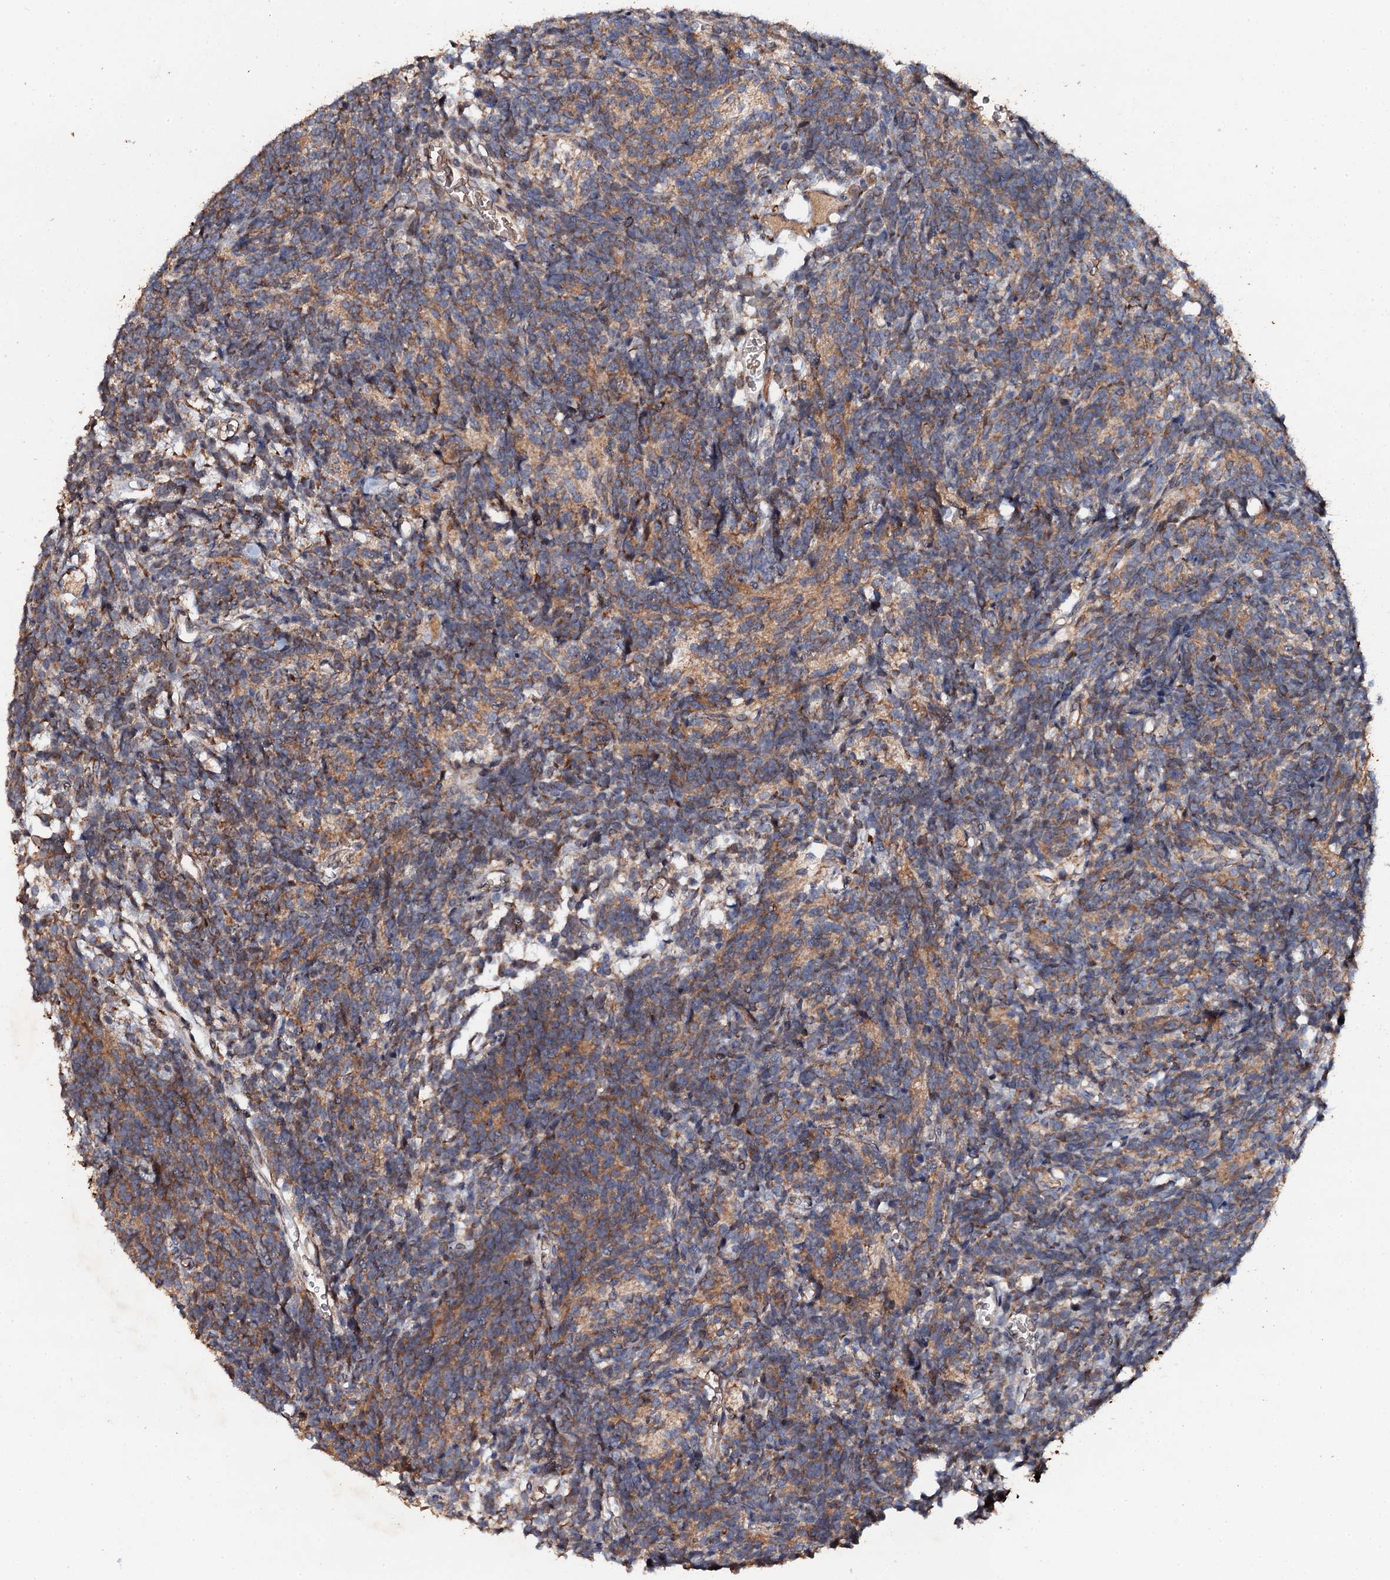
{"staining": {"intensity": "weak", "quantity": ">75%", "location": "cytoplasmic/membranous"}, "tissue": "glioma", "cell_type": "Tumor cells", "image_type": "cancer", "snomed": [{"axis": "morphology", "description": "Glioma, malignant, Low grade"}, {"axis": "topography", "description": "Brain"}], "caption": "Weak cytoplasmic/membranous staining is identified in approximately >75% of tumor cells in glioma. Nuclei are stained in blue.", "gene": "ADAMTS10", "patient": {"sex": "female", "age": 1}}